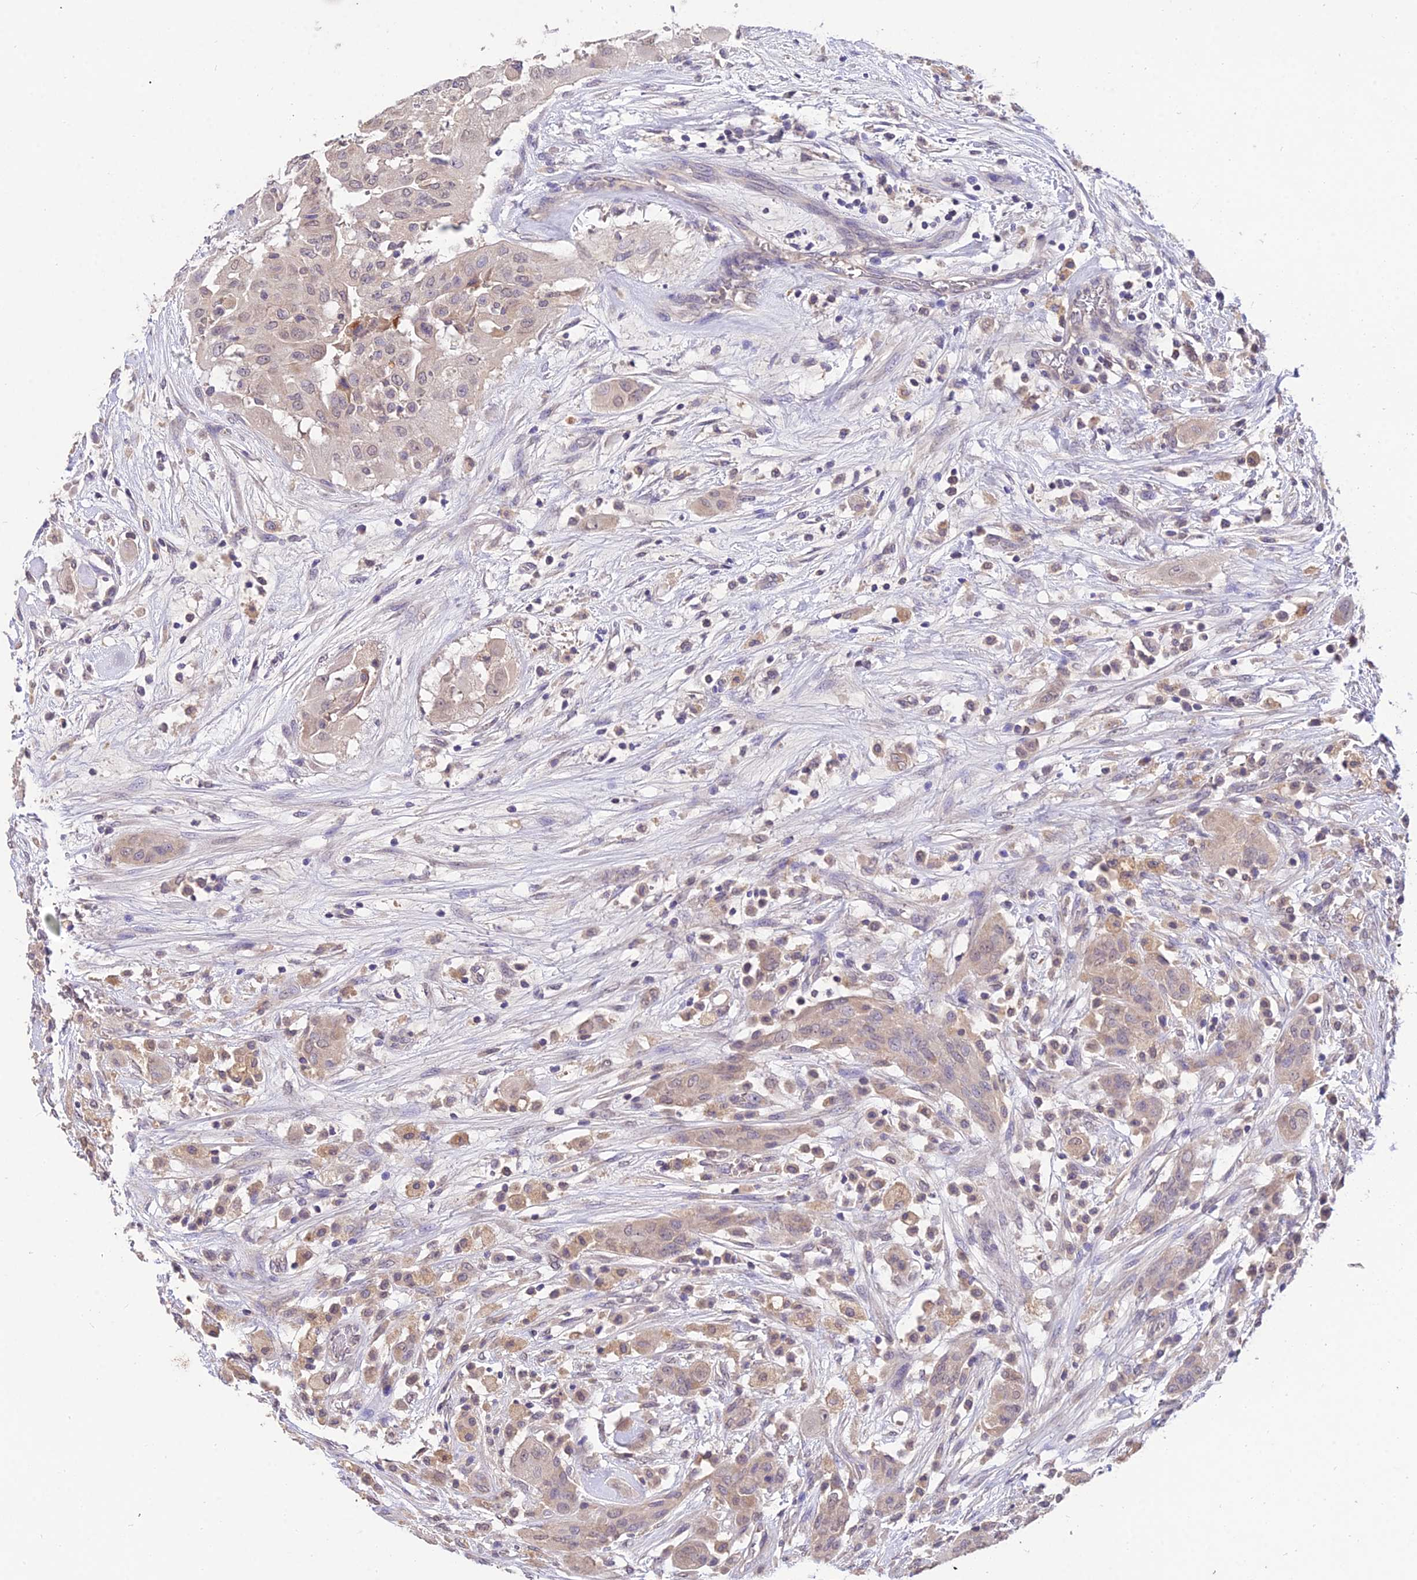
{"staining": {"intensity": "weak", "quantity": ">75%", "location": "cytoplasmic/membranous,nuclear"}, "tissue": "thyroid cancer", "cell_type": "Tumor cells", "image_type": "cancer", "snomed": [{"axis": "morphology", "description": "Papillary adenocarcinoma, NOS"}, {"axis": "topography", "description": "Thyroid gland"}], "caption": "About >75% of tumor cells in human thyroid cancer exhibit weak cytoplasmic/membranous and nuclear protein positivity as visualized by brown immunohistochemical staining.", "gene": "PGK1", "patient": {"sex": "female", "age": 59}}